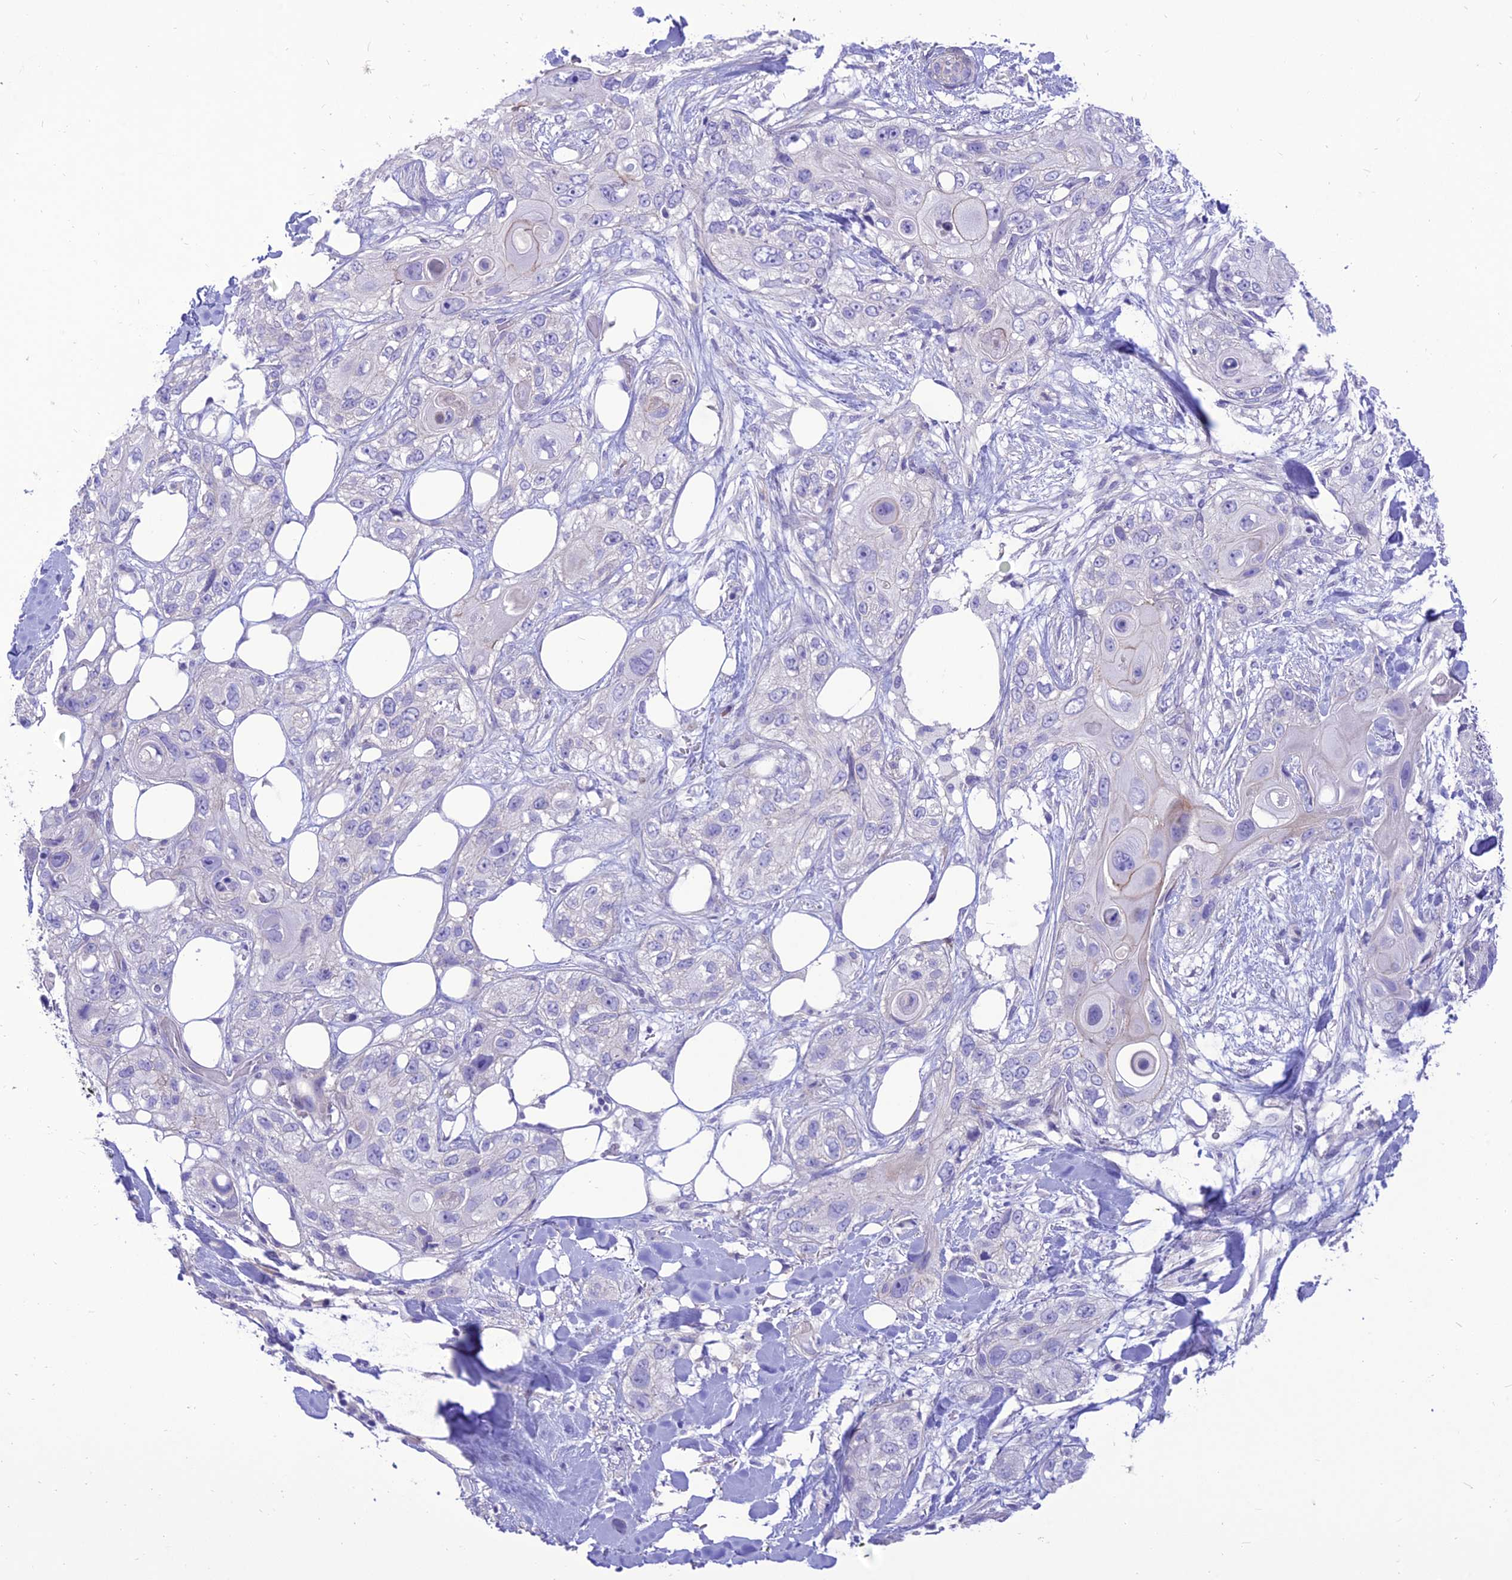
{"staining": {"intensity": "negative", "quantity": "none", "location": "none"}, "tissue": "skin cancer", "cell_type": "Tumor cells", "image_type": "cancer", "snomed": [{"axis": "morphology", "description": "Normal tissue, NOS"}, {"axis": "morphology", "description": "Squamous cell carcinoma, NOS"}, {"axis": "topography", "description": "Skin"}], "caption": "Skin cancer was stained to show a protein in brown. There is no significant expression in tumor cells.", "gene": "TEKT3", "patient": {"sex": "male", "age": 72}}